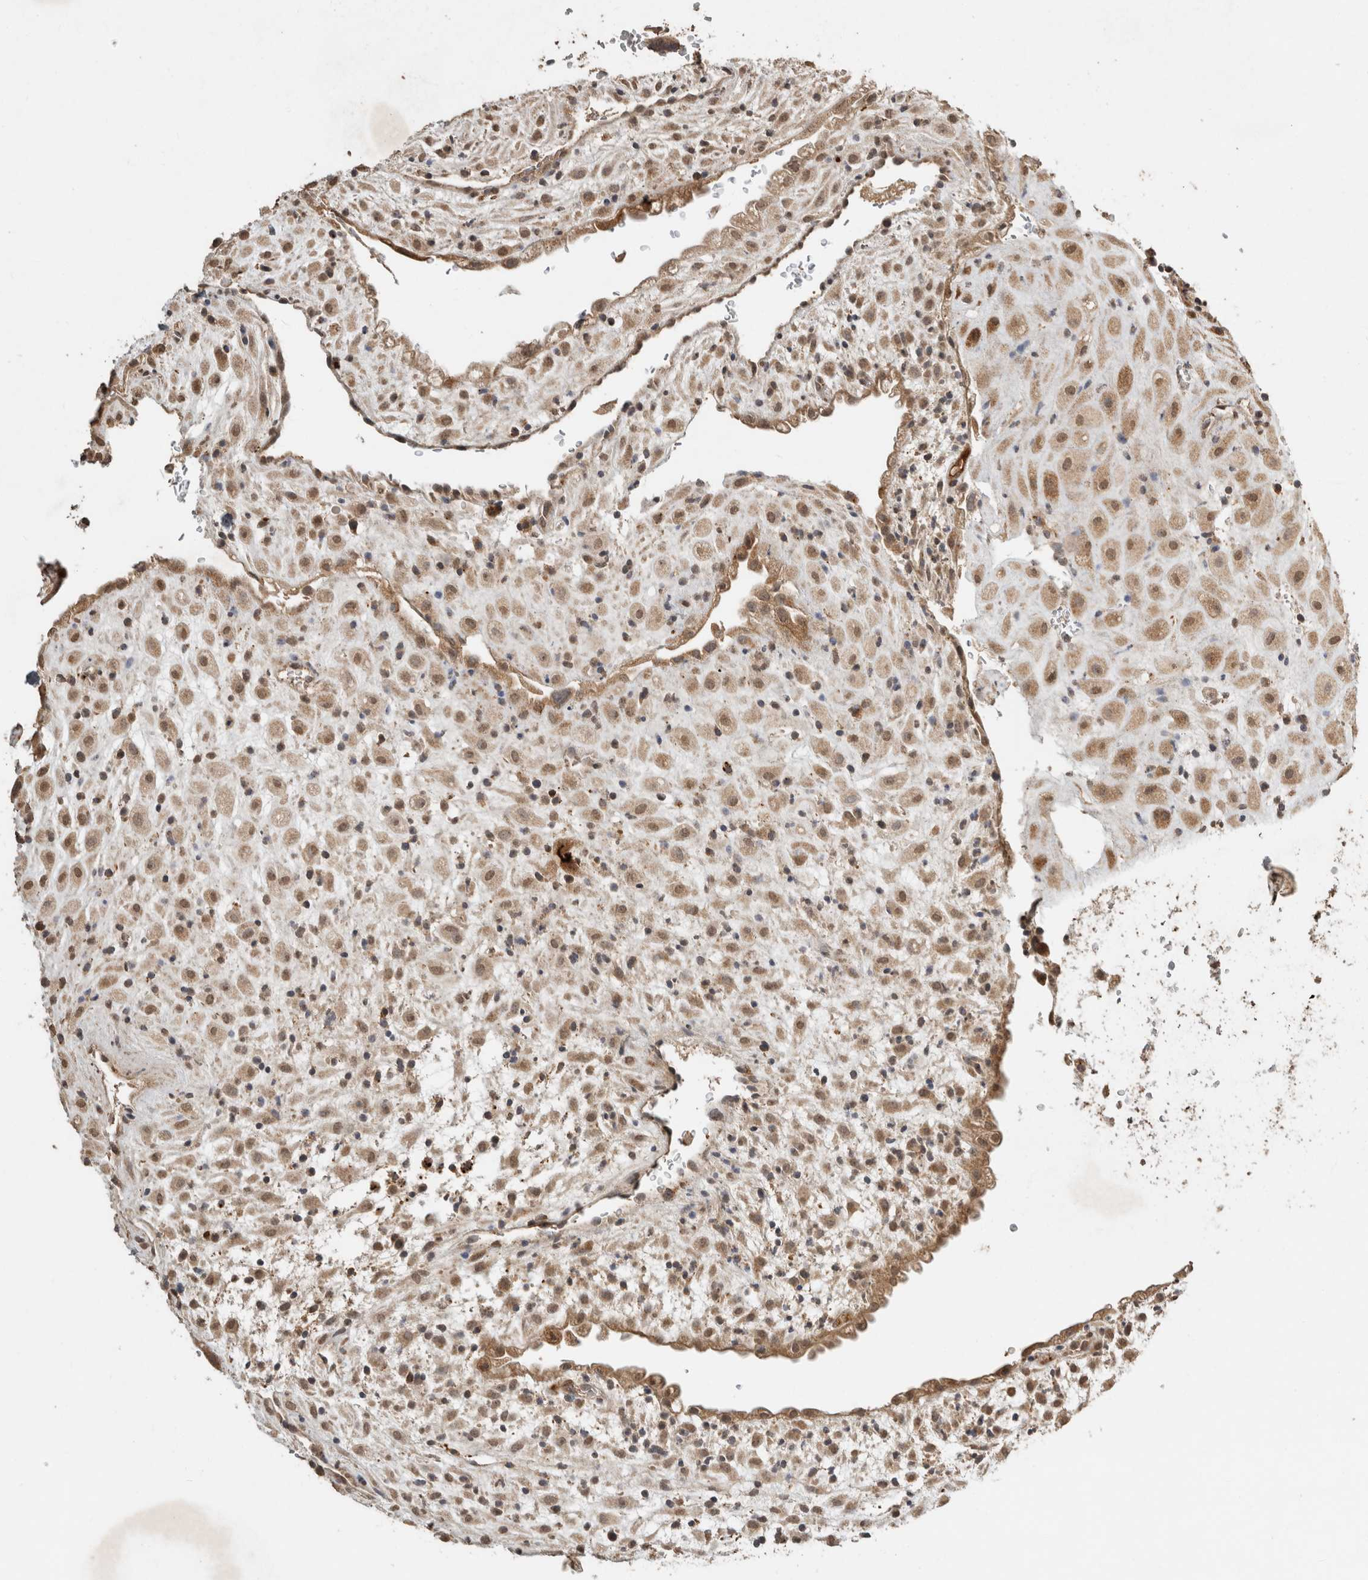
{"staining": {"intensity": "moderate", "quantity": "25%-75%", "location": "cytoplasmic/membranous"}, "tissue": "placenta", "cell_type": "Decidual cells", "image_type": "normal", "snomed": [{"axis": "morphology", "description": "Normal tissue, NOS"}, {"axis": "topography", "description": "Placenta"}], "caption": "Normal placenta was stained to show a protein in brown. There is medium levels of moderate cytoplasmic/membranous staining in about 25%-75% of decidual cells. The protein of interest is stained brown, and the nuclei are stained in blue (DAB IHC with brightfield microscopy, high magnification).", "gene": "FAM3A", "patient": {"sex": "female", "age": 35}}